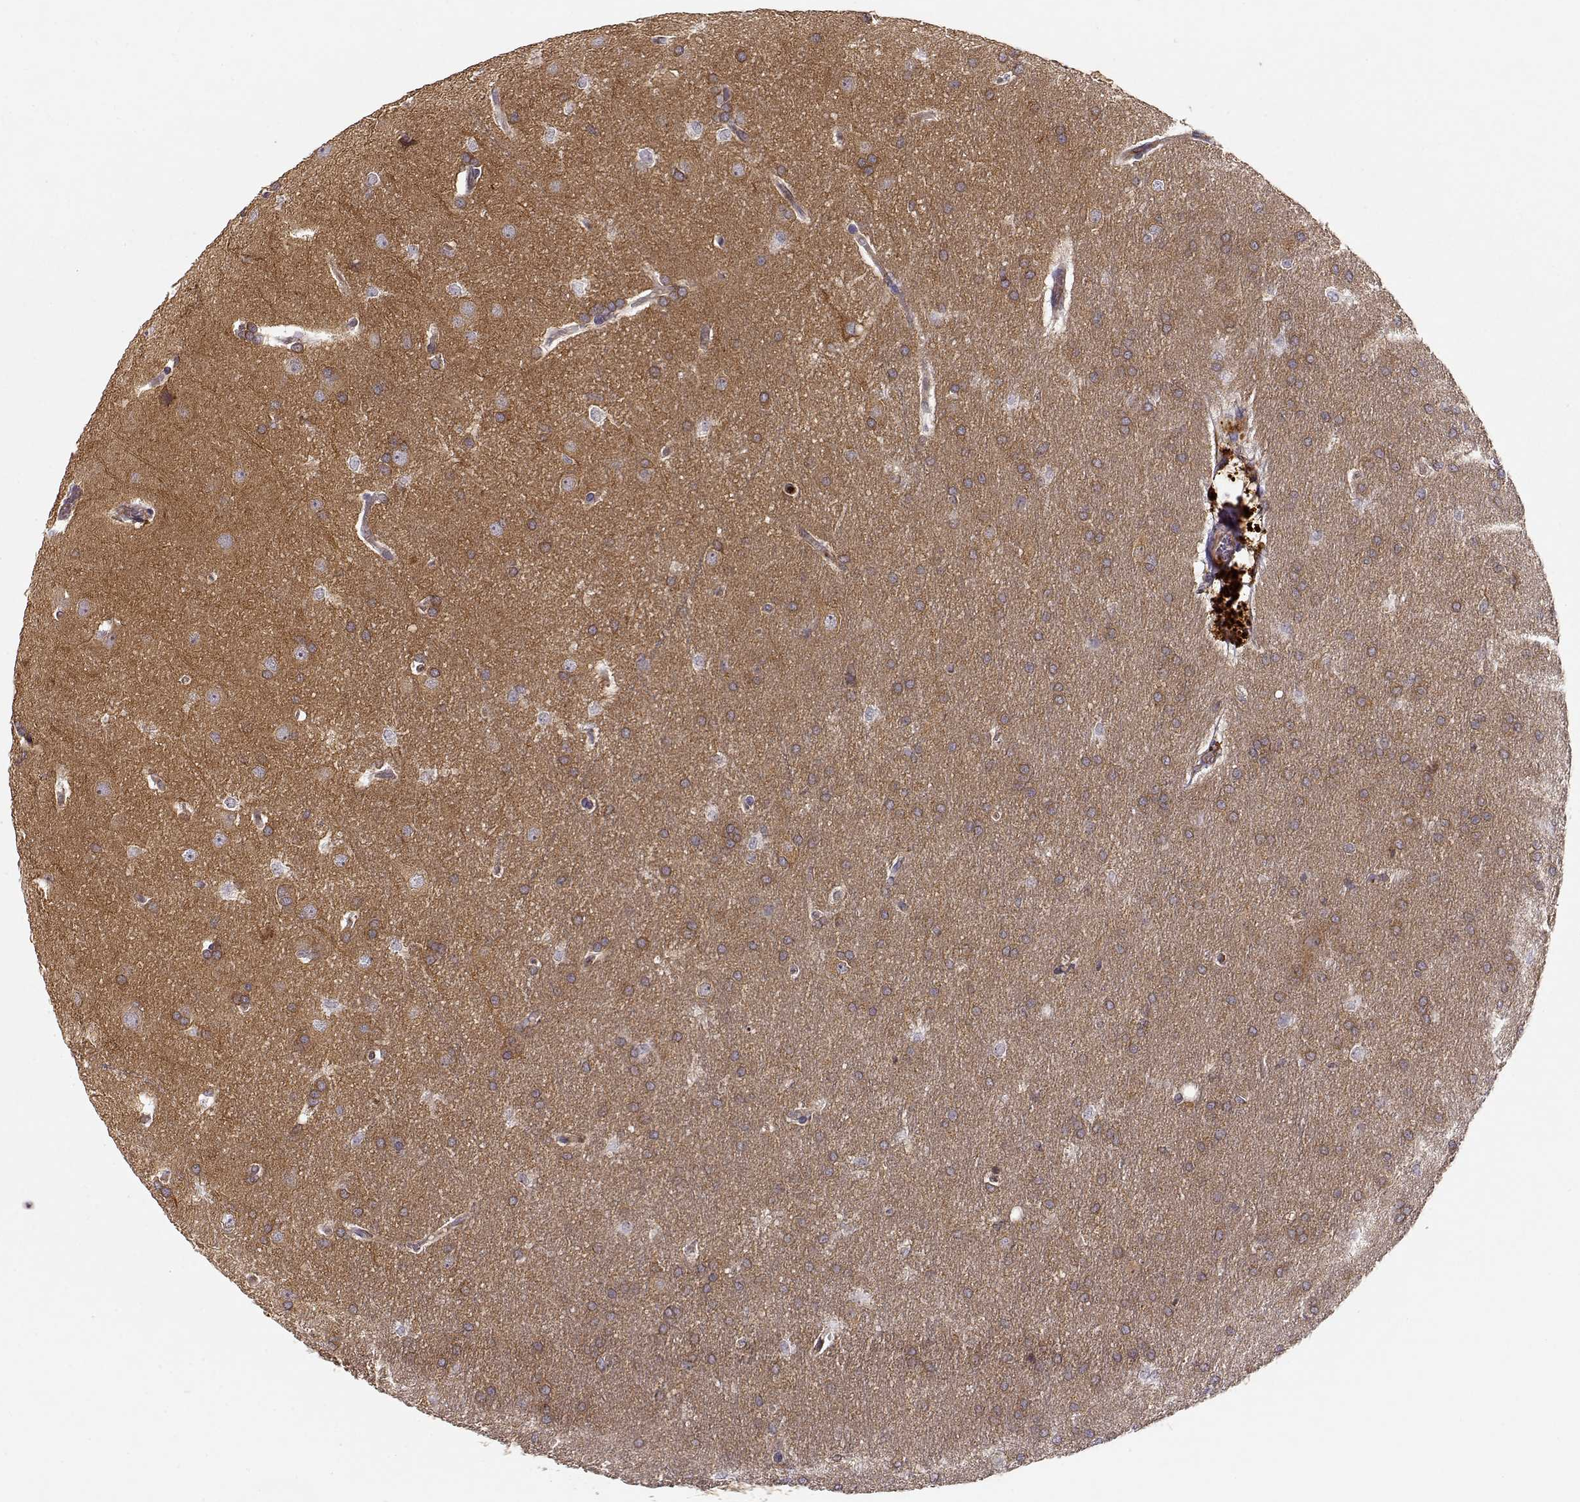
{"staining": {"intensity": "moderate", "quantity": ">75%", "location": "cytoplasmic/membranous"}, "tissue": "glioma", "cell_type": "Tumor cells", "image_type": "cancer", "snomed": [{"axis": "morphology", "description": "Glioma, malignant, Low grade"}, {"axis": "topography", "description": "Brain"}], "caption": "Moderate cytoplasmic/membranous protein positivity is identified in approximately >75% of tumor cells in glioma. (IHC, brightfield microscopy, high magnification).", "gene": "ARHGEF2", "patient": {"sex": "female", "age": 32}}